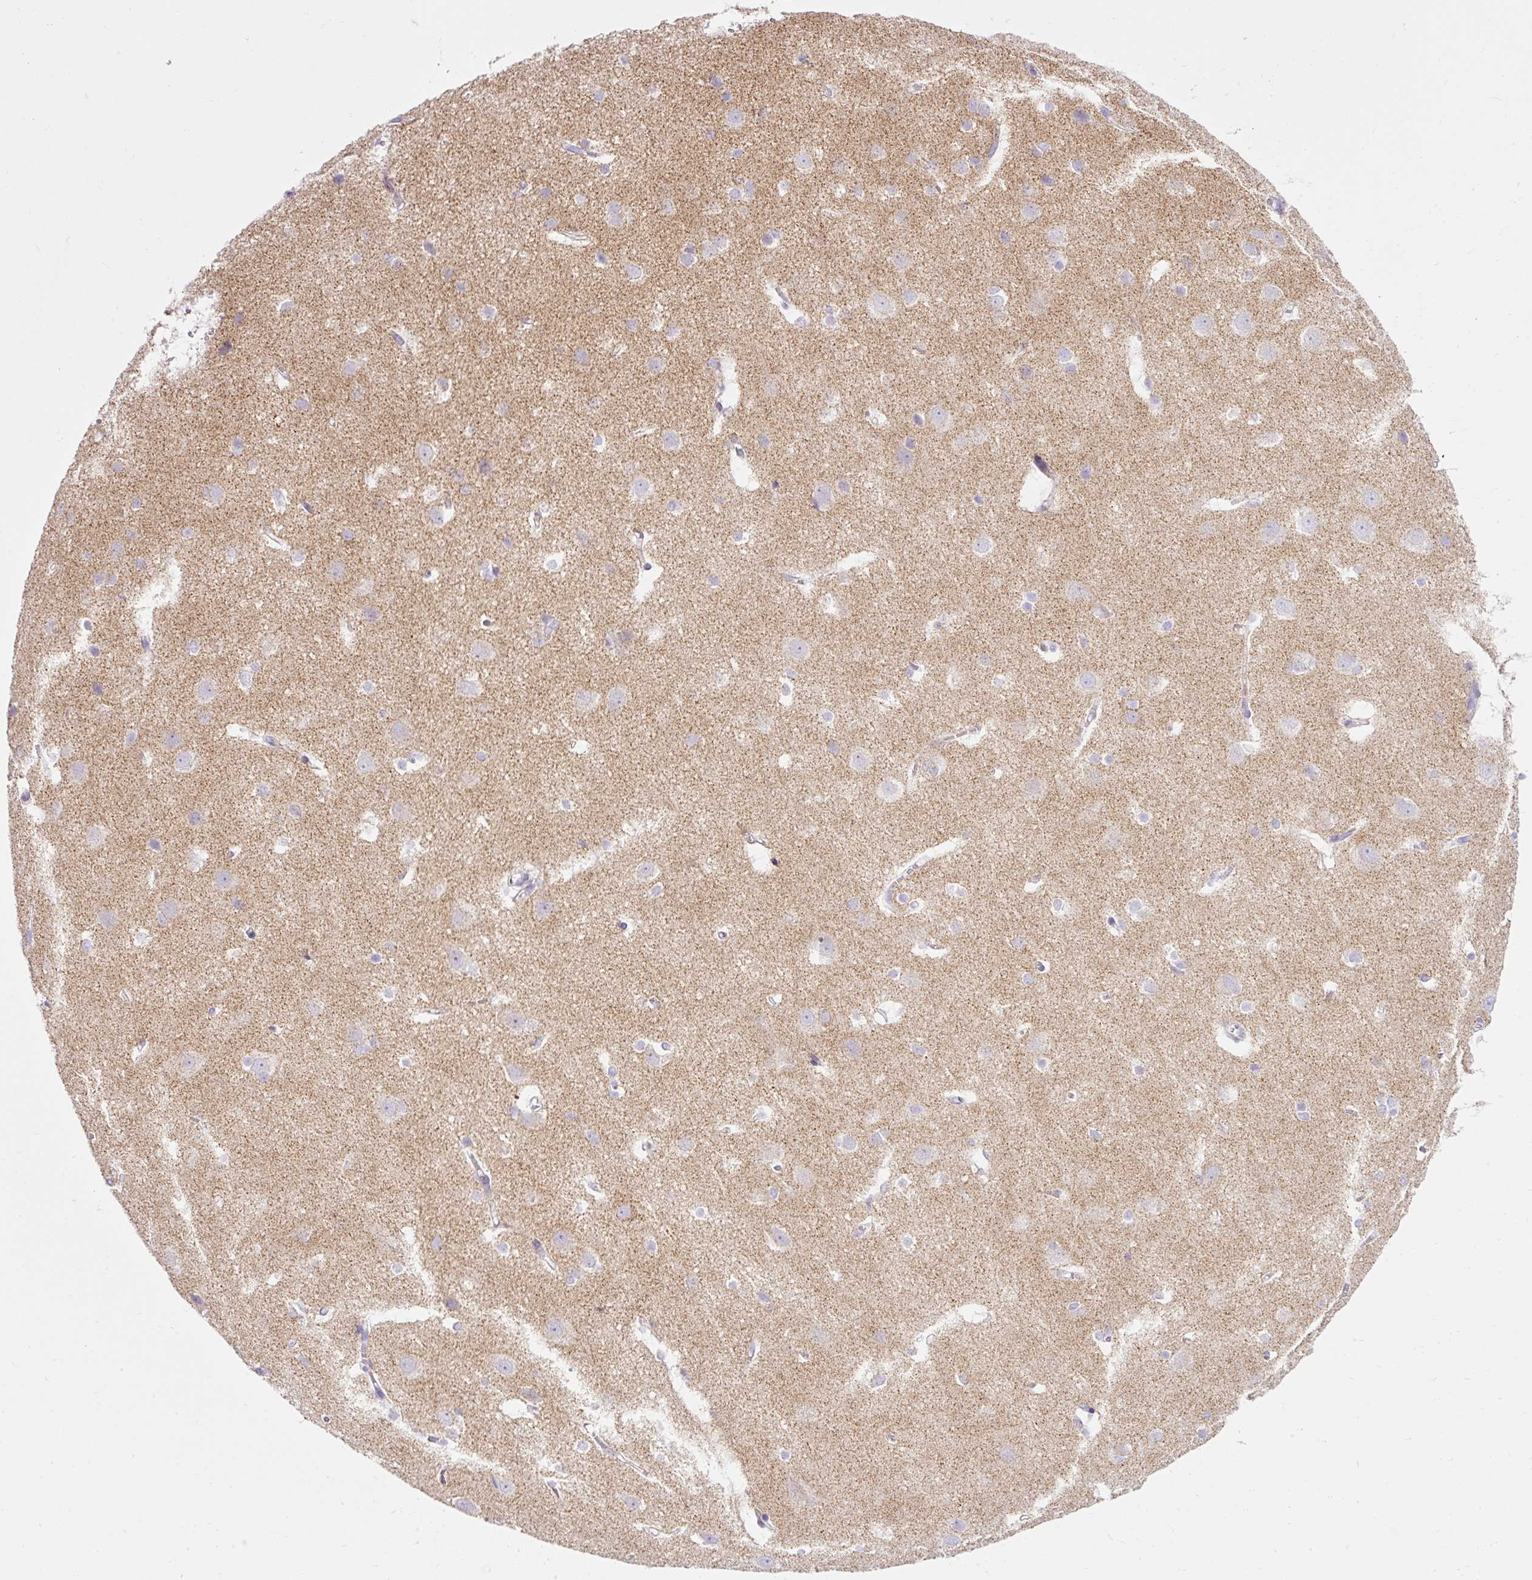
{"staining": {"intensity": "negative", "quantity": "none", "location": "none"}, "tissue": "cerebral cortex", "cell_type": "Endothelial cells", "image_type": "normal", "snomed": [{"axis": "morphology", "description": "Normal tissue, NOS"}, {"axis": "topography", "description": "Cerebral cortex"}], "caption": "Immunohistochemistry of unremarkable human cerebral cortex shows no staining in endothelial cells. The staining is performed using DAB (3,3'-diaminobenzidine) brown chromogen with nuclei counter-stained in using hematoxylin.", "gene": "PLPP2", "patient": {"sex": "male", "age": 37}}